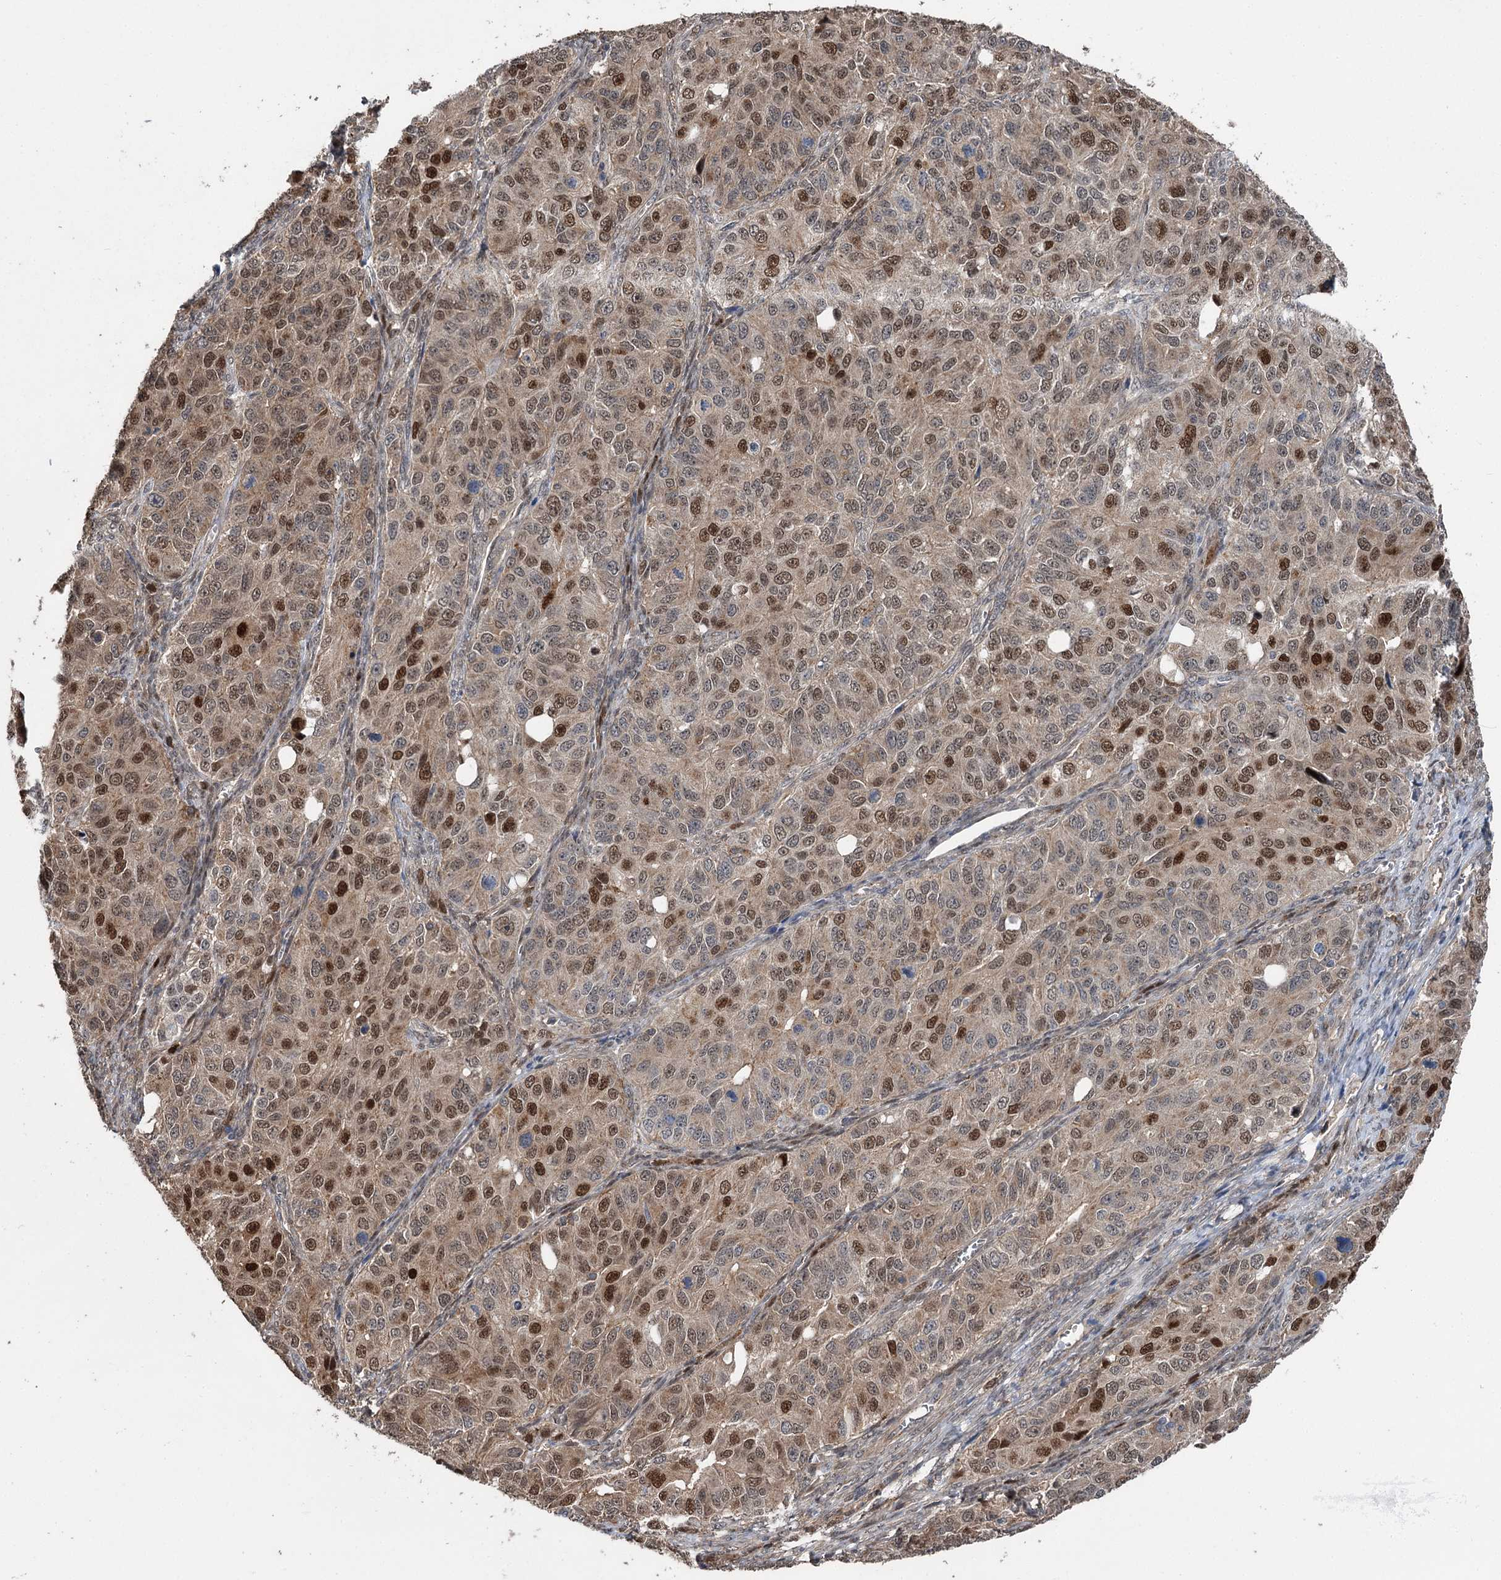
{"staining": {"intensity": "strong", "quantity": "25%-75%", "location": "nuclear"}, "tissue": "ovarian cancer", "cell_type": "Tumor cells", "image_type": "cancer", "snomed": [{"axis": "morphology", "description": "Carcinoma, endometroid"}, {"axis": "topography", "description": "Ovary"}], "caption": "Ovarian cancer was stained to show a protein in brown. There is high levels of strong nuclear expression in about 25%-75% of tumor cells. (DAB IHC, brown staining for protein, blue staining for nuclei).", "gene": "STX6", "patient": {"sex": "female", "age": 51}}